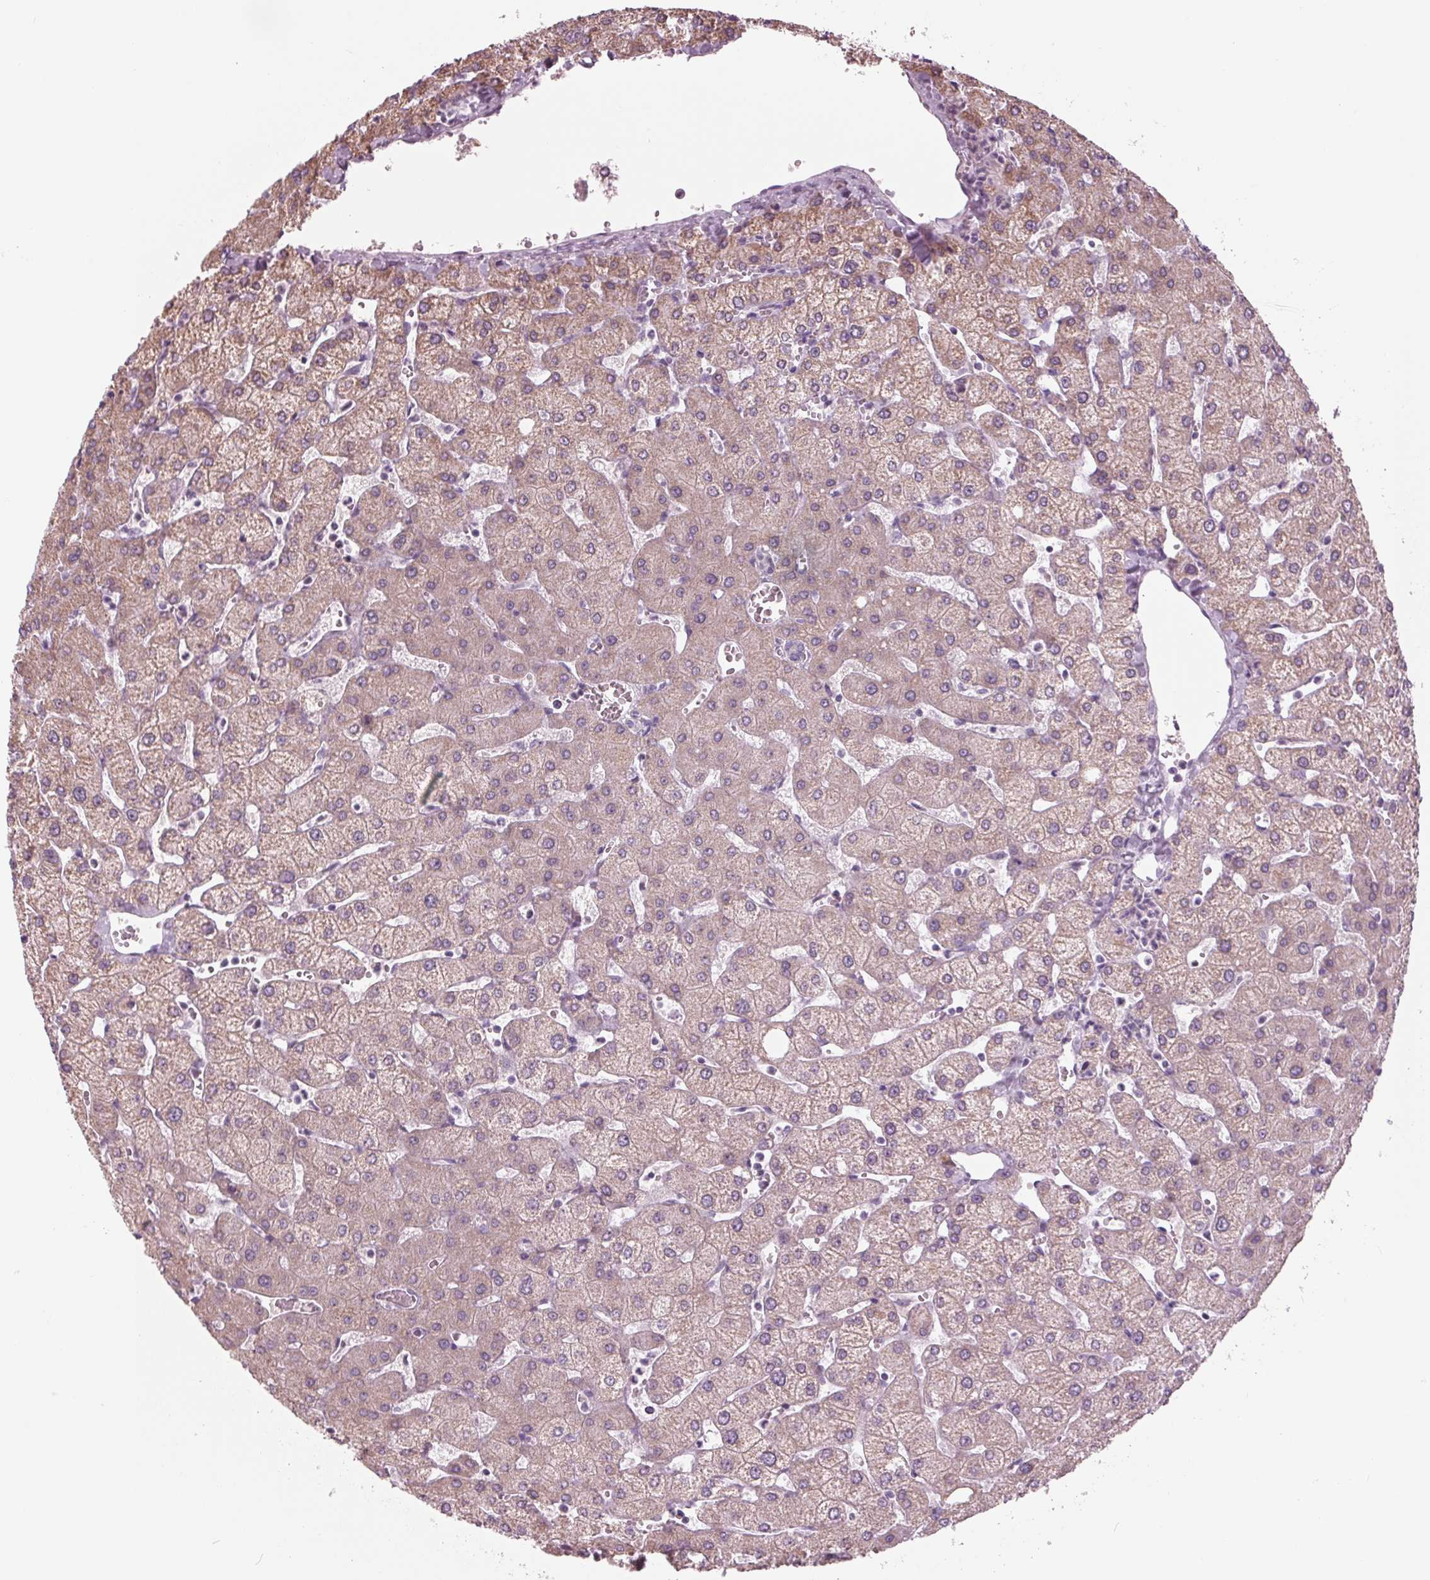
{"staining": {"intensity": "negative", "quantity": "none", "location": "none"}, "tissue": "liver", "cell_type": "Cholangiocytes", "image_type": "normal", "snomed": [{"axis": "morphology", "description": "Normal tissue, NOS"}, {"axis": "topography", "description": "Liver"}], "caption": "The photomicrograph reveals no significant expression in cholangiocytes of liver.", "gene": "SAMD4A", "patient": {"sex": "female", "age": 54}}